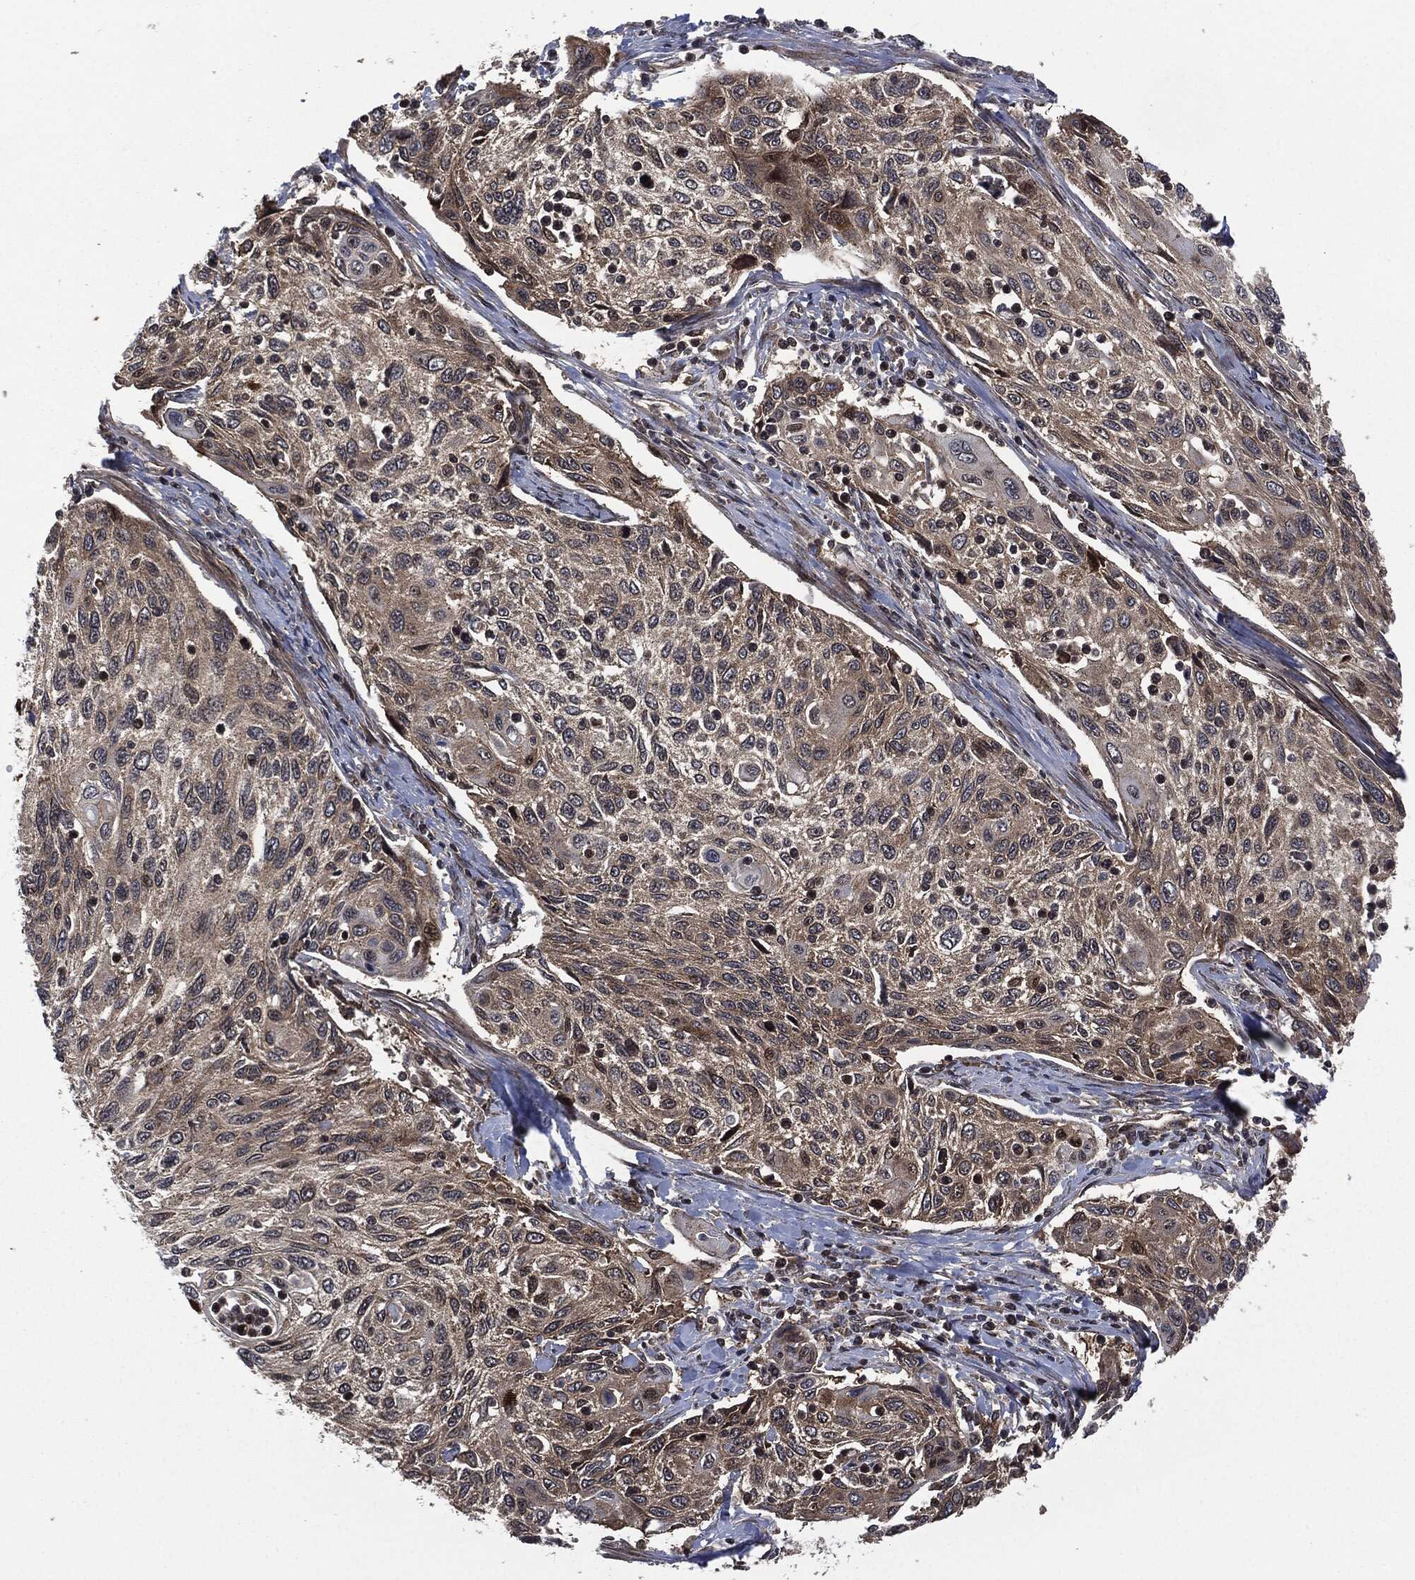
{"staining": {"intensity": "weak", "quantity": "25%-75%", "location": "cytoplasmic/membranous"}, "tissue": "cervical cancer", "cell_type": "Tumor cells", "image_type": "cancer", "snomed": [{"axis": "morphology", "description": "Squamous cell carcinoma, NOS"}, {"axis": "topography", "description": "Cervix"}], "caption": "Cervical cancer stained with DAB immunohistochemistry (IHC) demonstrates low levels of weak cytoplasmic/membranous staining in about 25%-75% of tumor cells.", "gene": "HRAS", "patient": {"sex": "female", "age": 70}}